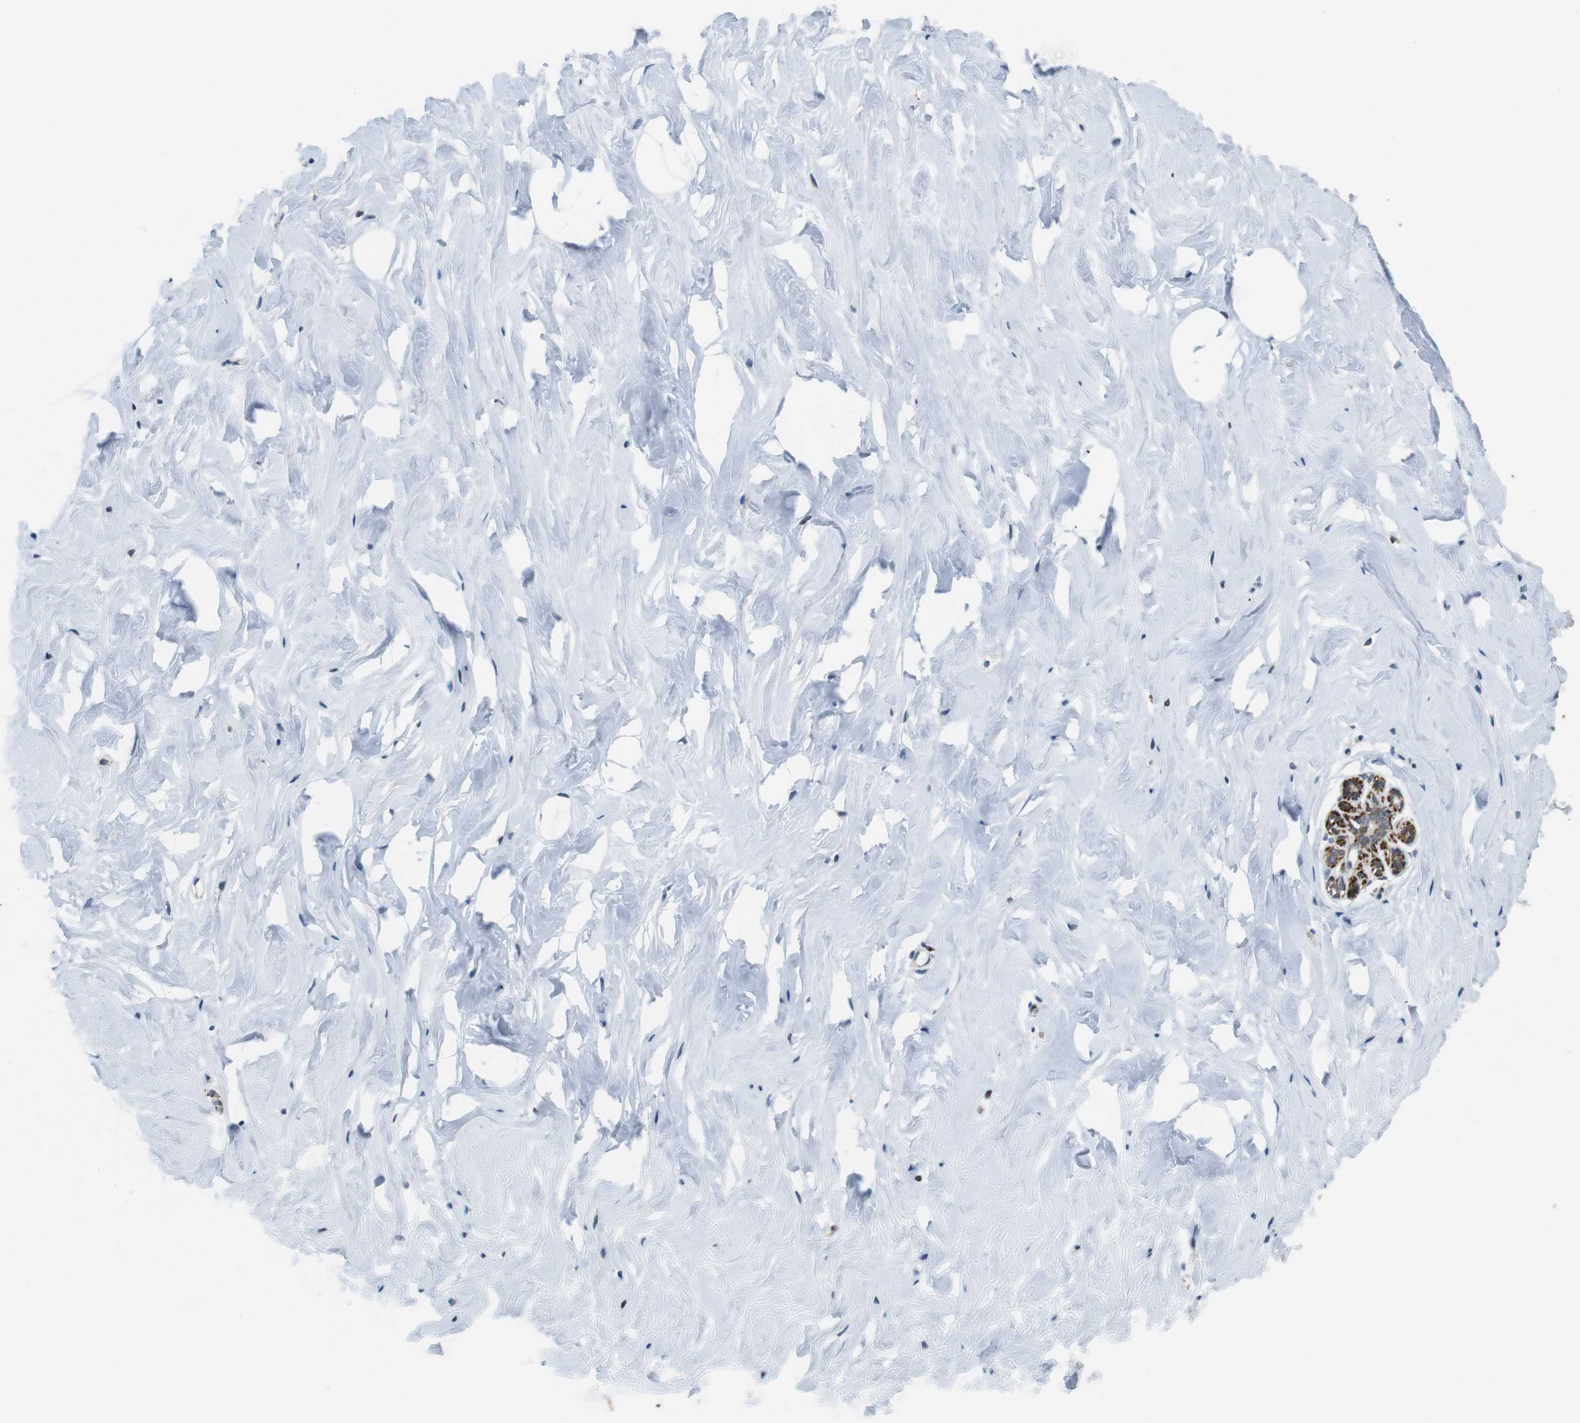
{"staining": {"intensity": "negative", "quantity": "none", "location": "none"}, "tissue": "breast", "cell_type": "Adipocytes", "image_type": "normal", "snomed": [{"axis": "morphology", "description": "Normal tissue, NOS"}, {"axis": "topography", "description": "Breast"}], "caption": "The image shows no staining of adipocytes in benign breast.", "gene": "CUL7", "patient": {"sex": "female", "age": 75}}